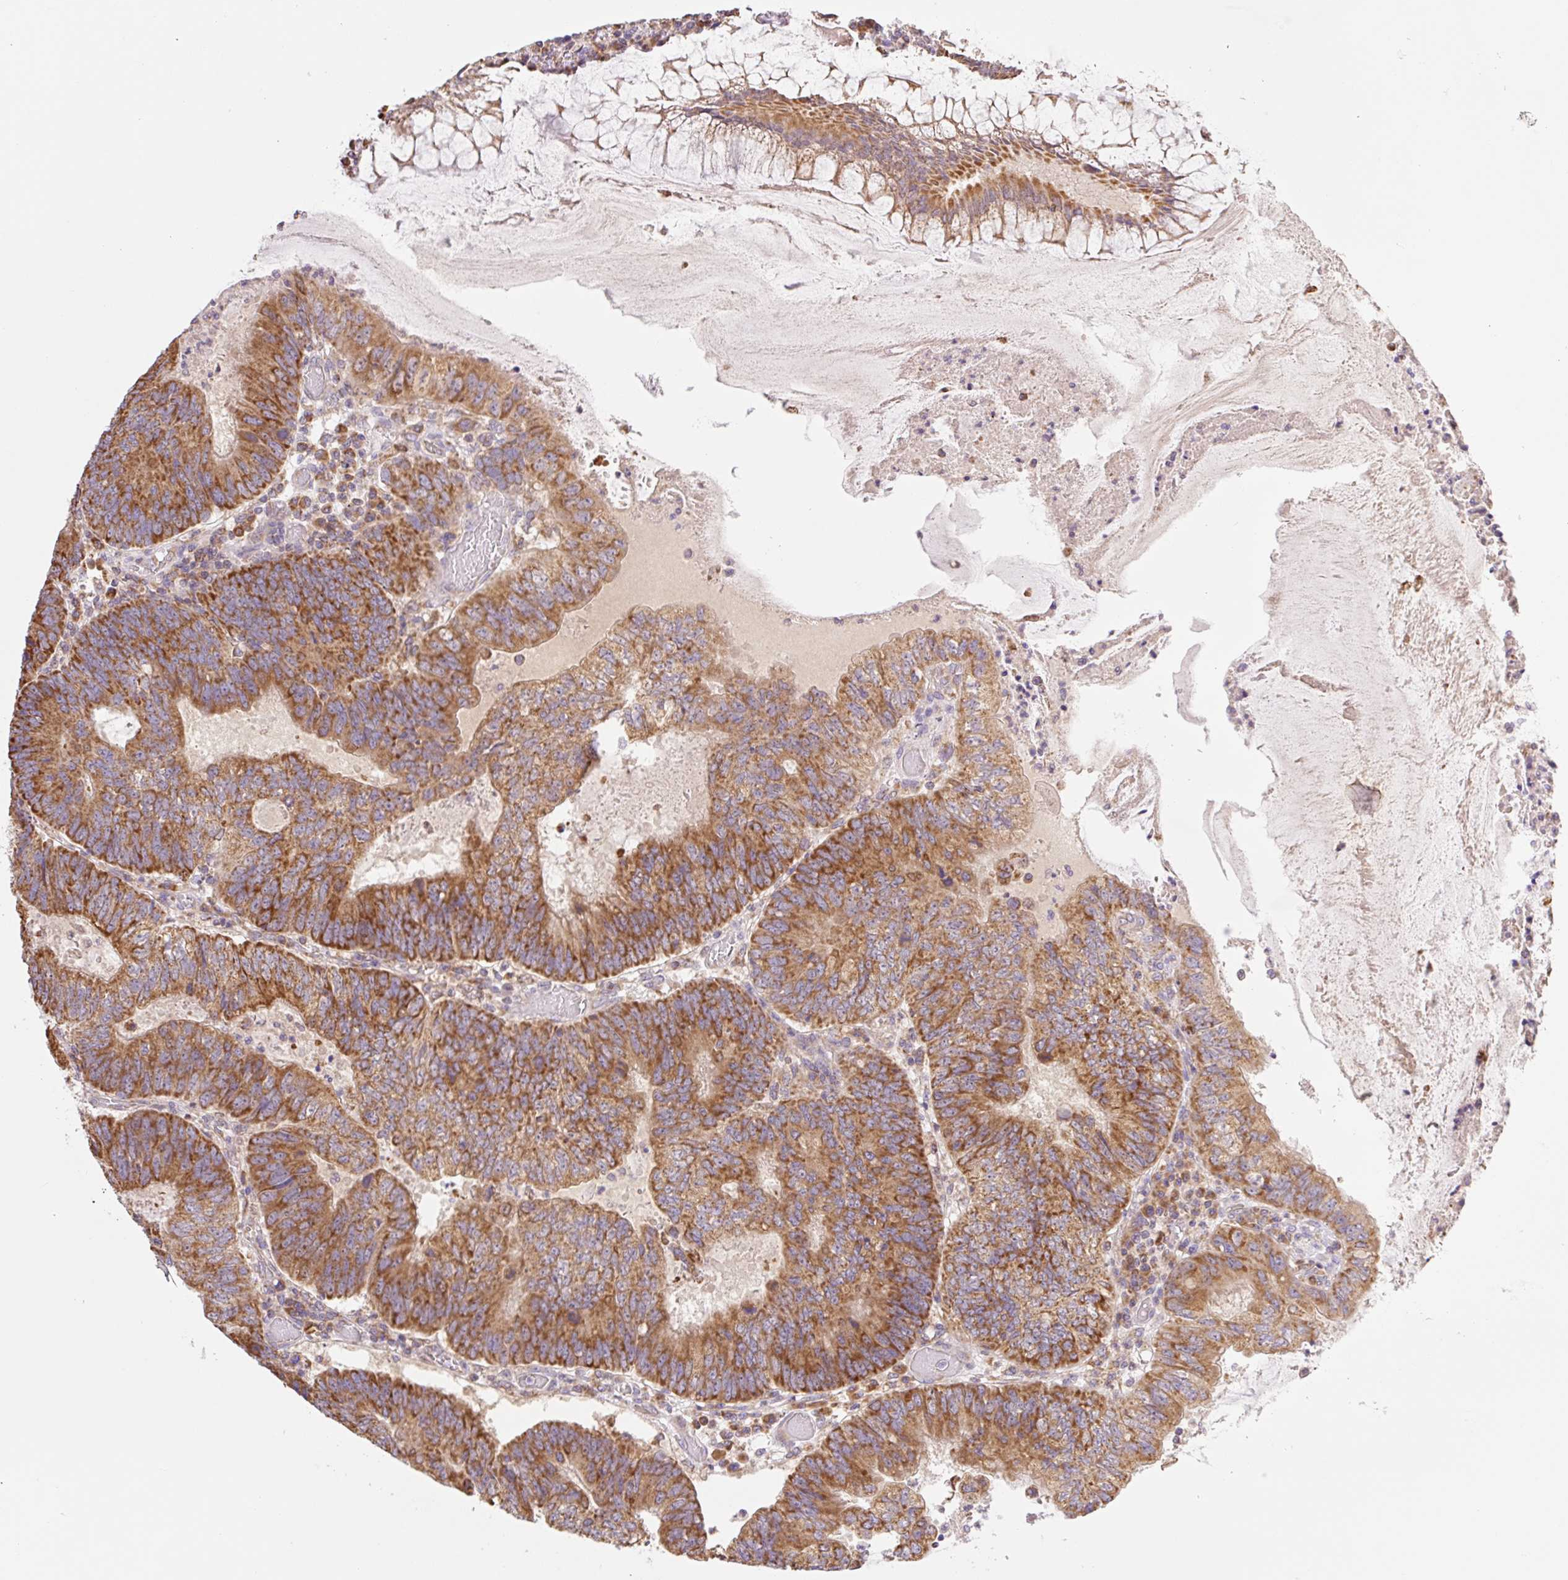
{"staining": {"intensity": "strong", "quantity": ">75%", "location": "cytoplasmic/membranous"}, "tissue": "colorectal cancer", "cell_type": "Tumor cells", "image_type": "cancer", "snomed": [{"axis": "morphology", "description": "Adenocarcinoma, NOS"}, {"axis": "topography", "description": "Colon"}], "caption": "A histopathology image of human colorectal cancer stained for a protein displays strong cytoplasmic/membranous brown staining in tumor cells.", "gene": "GOSR2", "patient": {"sex": "male", "age": 67}}